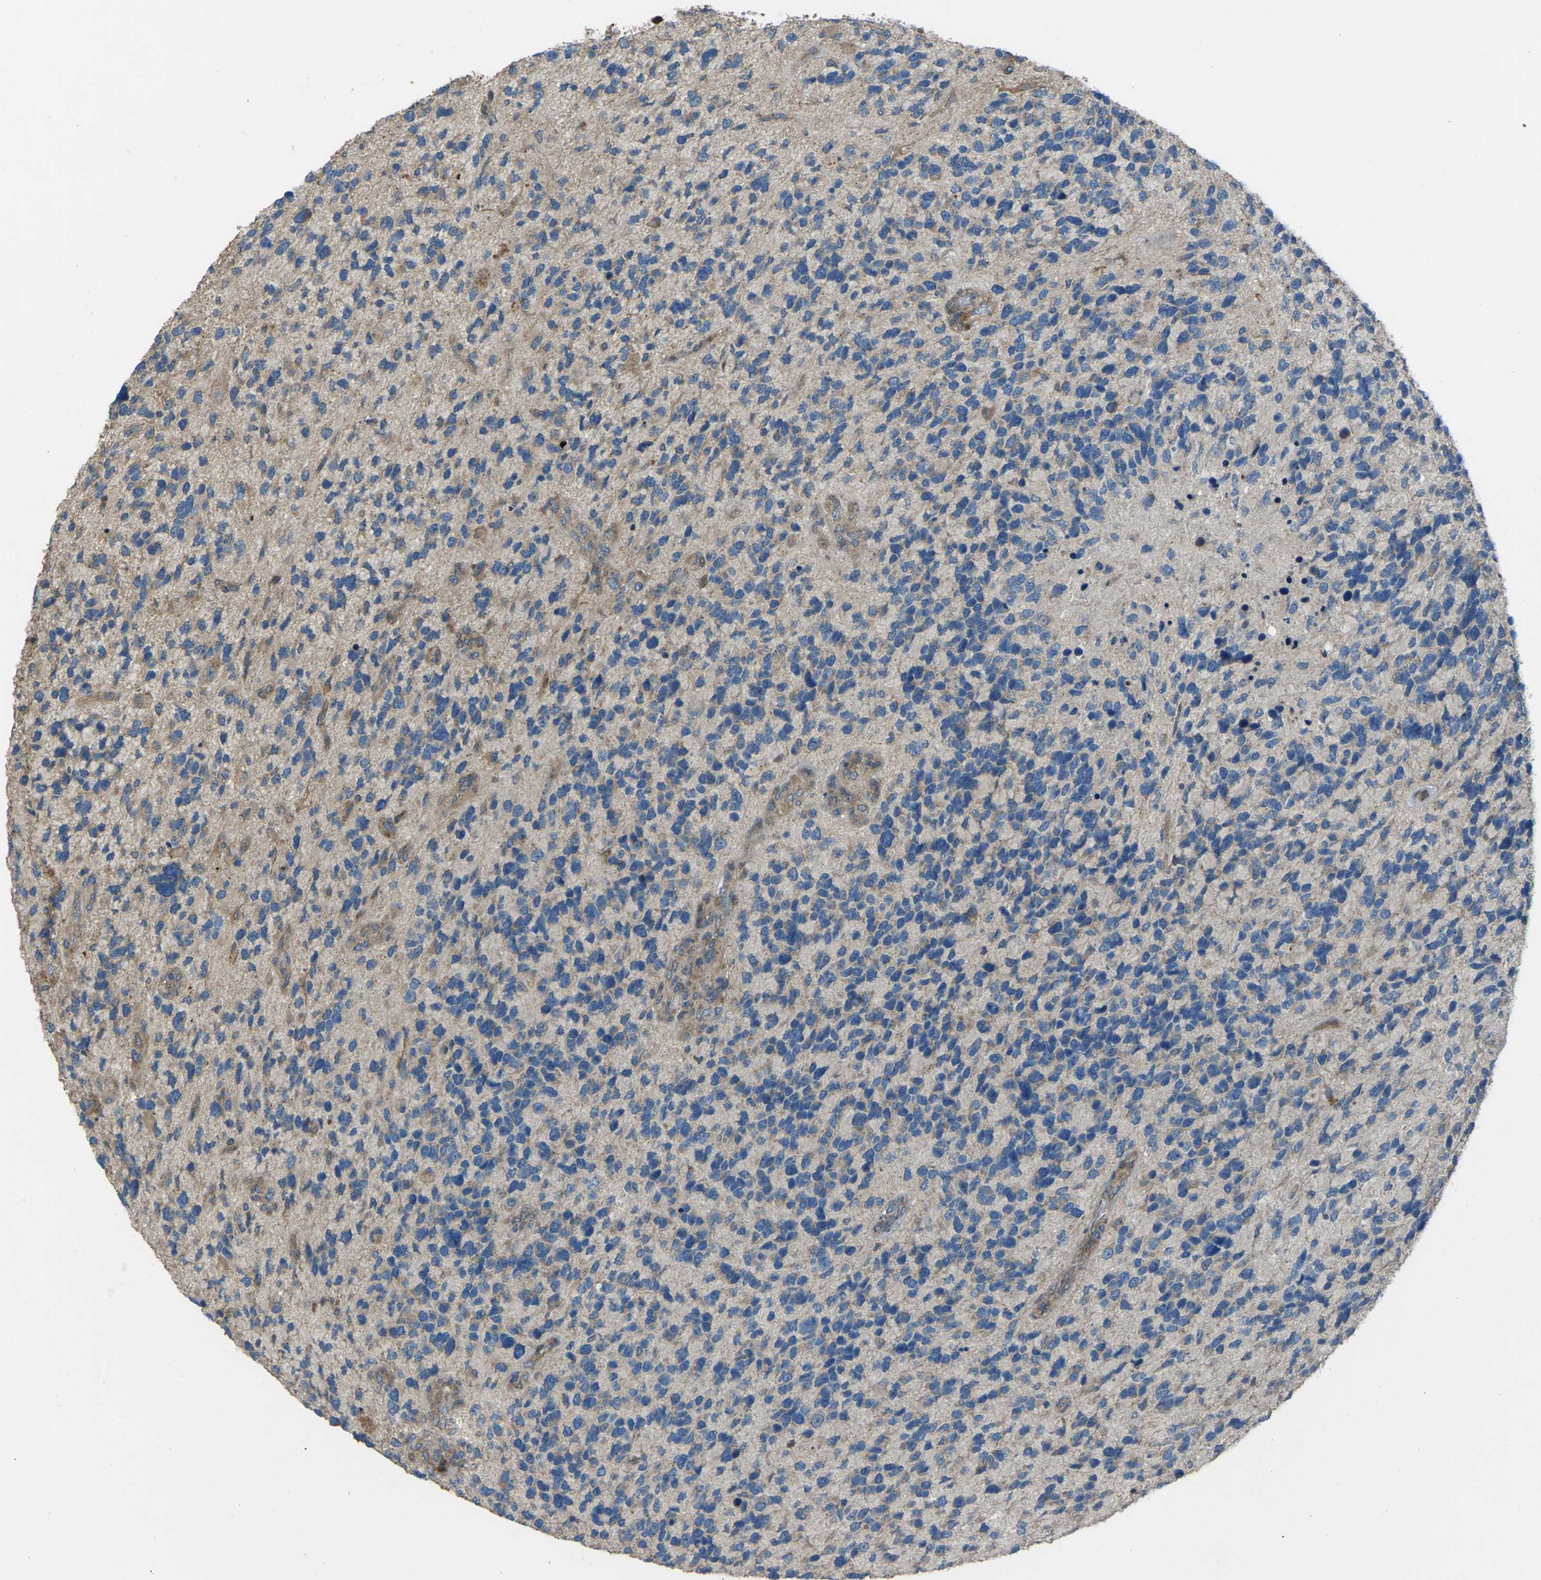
{"staining": {"intensity": "weak", "quantity": "25%-75%", "location": "cytoplasmic/membranous"}, "tissue": "glioma", "cell_type": "Tumor cells", "image_type": "cancer", "snomed": [{"axis": "morphology", "description": "Glioma, malignant, High grade"}, {"axis": "topography", "description": "Brain"}], "caption": "Immunohistochemistry histopathology image of neoplastic tissue: high-grade glioma (malignant) stained using immunohistochemistry (IHC) reveals low levels of weak protein expression localized specifically in the cytoplasmic/membranous of tumor cells, appearing as a cytoplasmic/membranous brown color.", "gene": "EDNRA", "patient": {"sex": "female", "age": 58}}